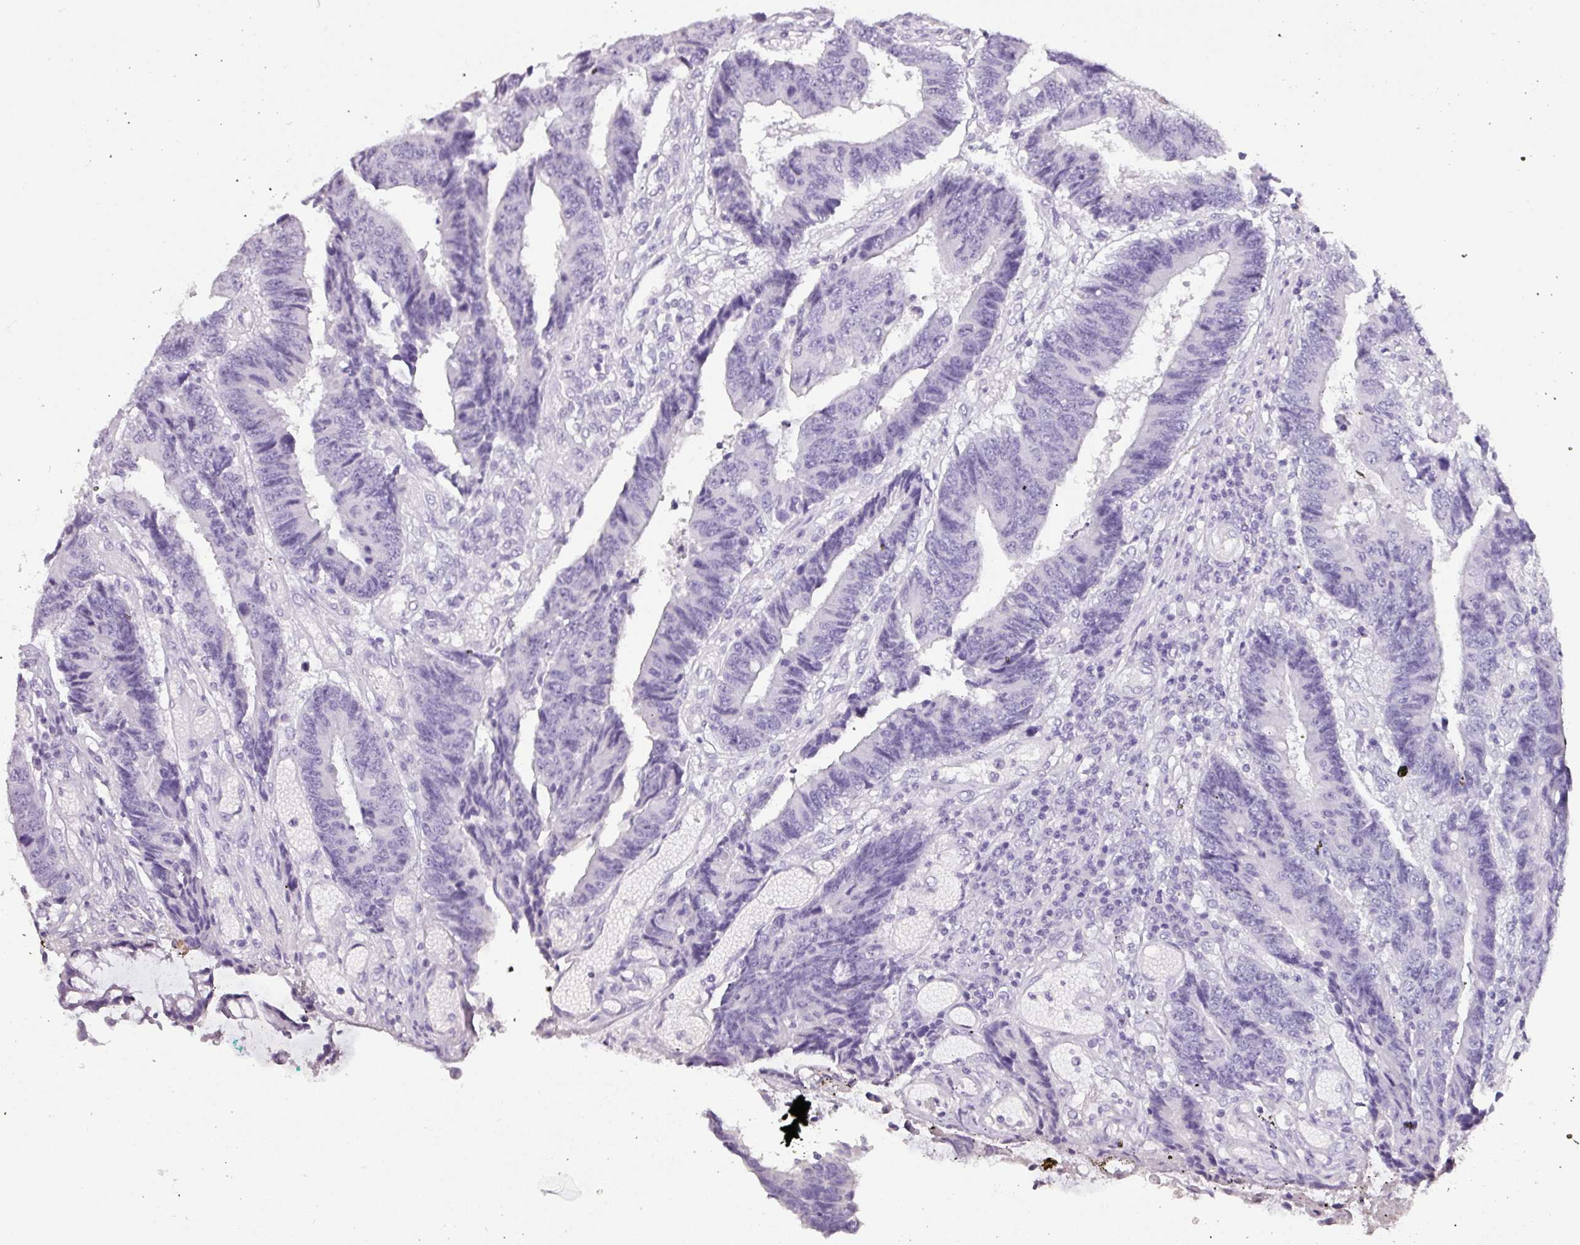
{"staining": {"intensity": "negative", "quantity": "none", "location": "none"}, "tissue": "colorectal cancer", "cell_type": "Tumor cells", "image_type": "cancer", "snomed": [{"axis": "morphology", "description": "Adenocarcinoma, NOS"}, {"axis": "topography", "description": "Rectum"}], "caption": "Micrograph shows no protein staining in tumor cells of adenocarcinoma (colorectal) tissue.", "gene": "NAPSA", "patient": {"sex": "male", "age": 84}}